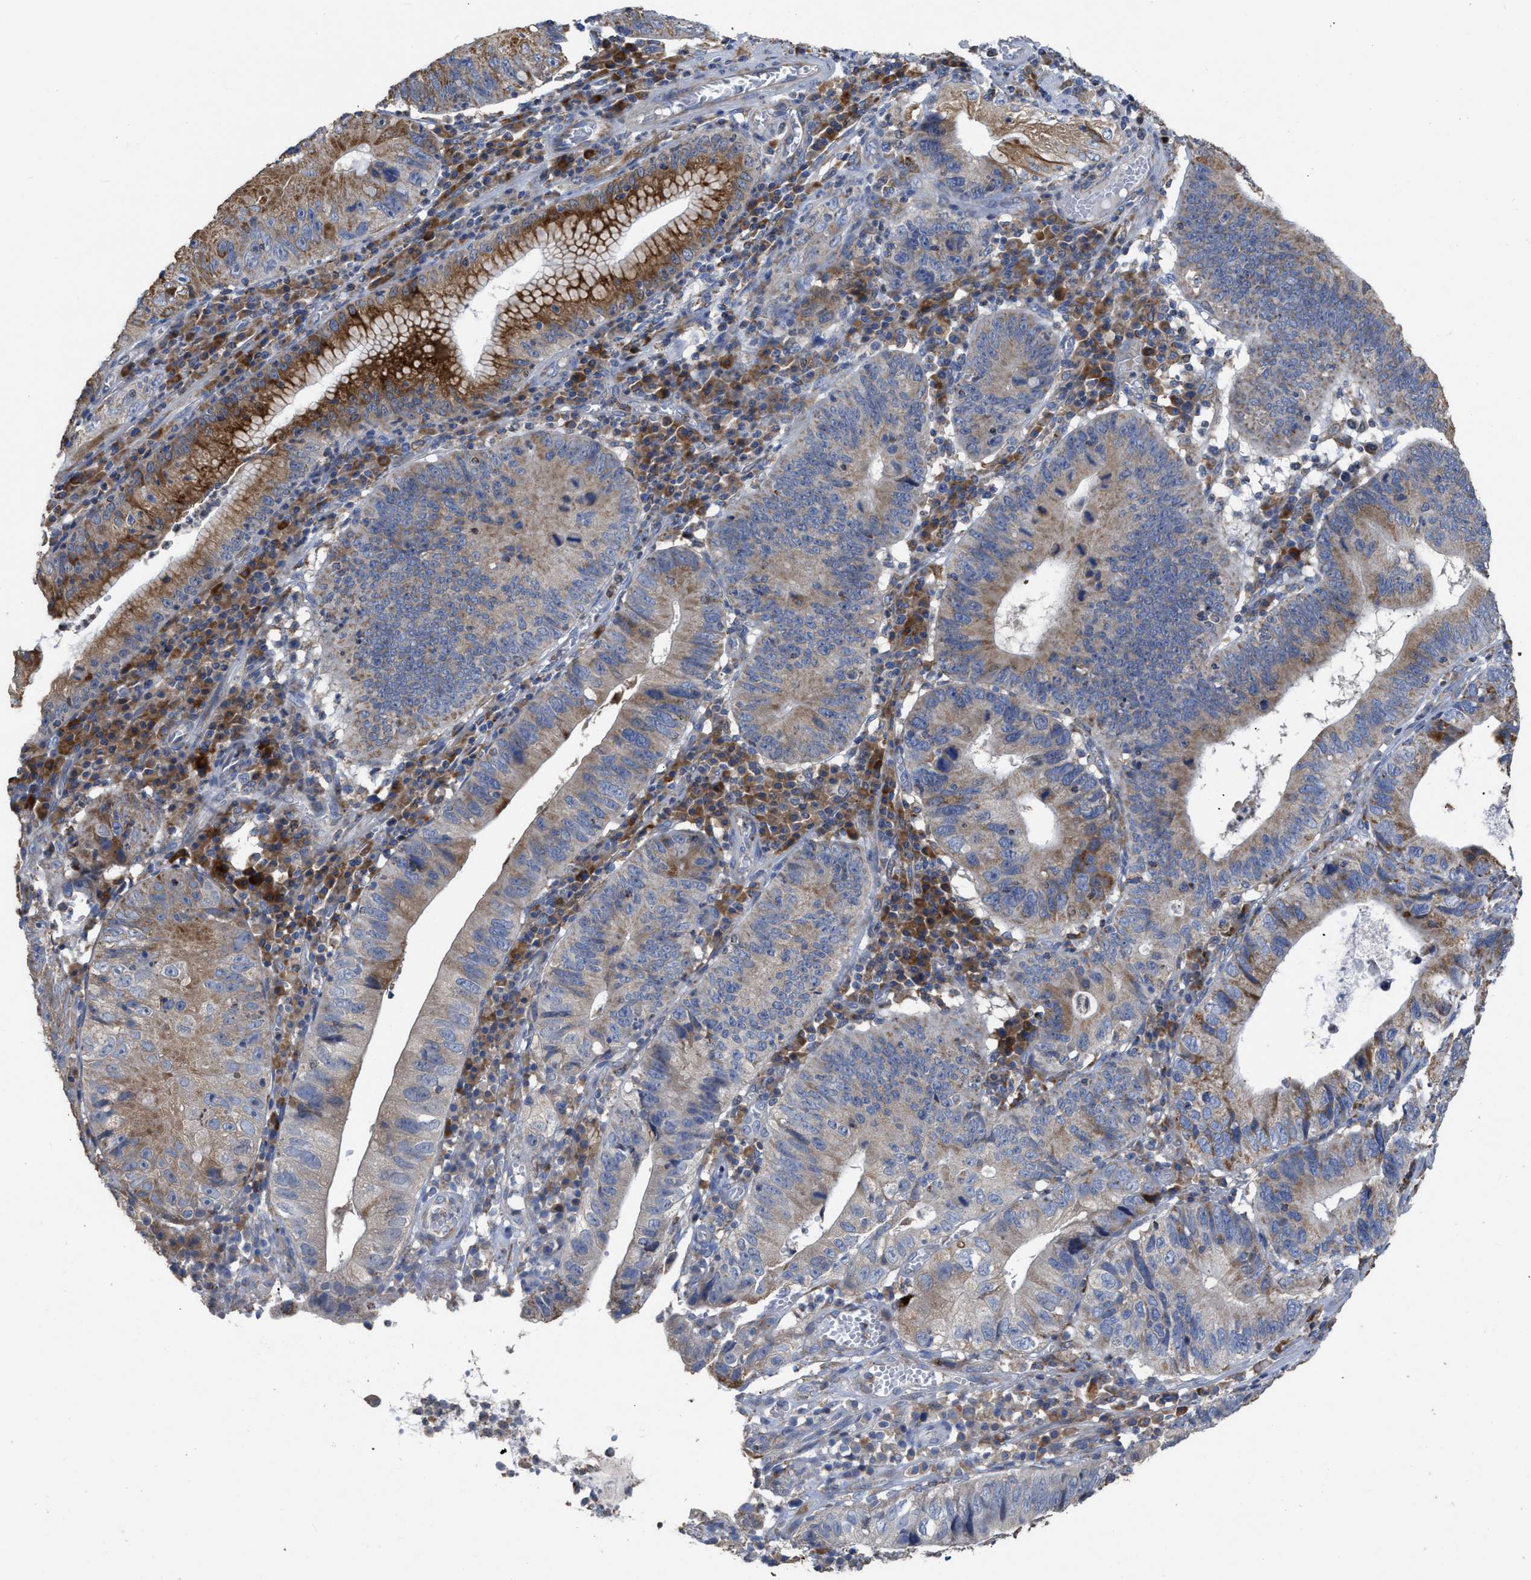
{"staining": {"intensity": "moderate", "quantity": ">75%", "location": "cytoplasmic/membranous"}, "tissue": "stomach cancer", "cell_type": "Tumor cells", "image_type": "cancer", "snomed": [{"axis": "morphology", "description": "Adenocarcinoma, NOS"}, {"axis": "topography", "description": "Stomach"}], "caption": "A brown stain shows moderate cytoplasmic/membranous expression of a protein in human stomach cancer (adenocarcinoma) tumor cells.", "gene": "AK2", "patient": {"sex": "male", "age": 59}}